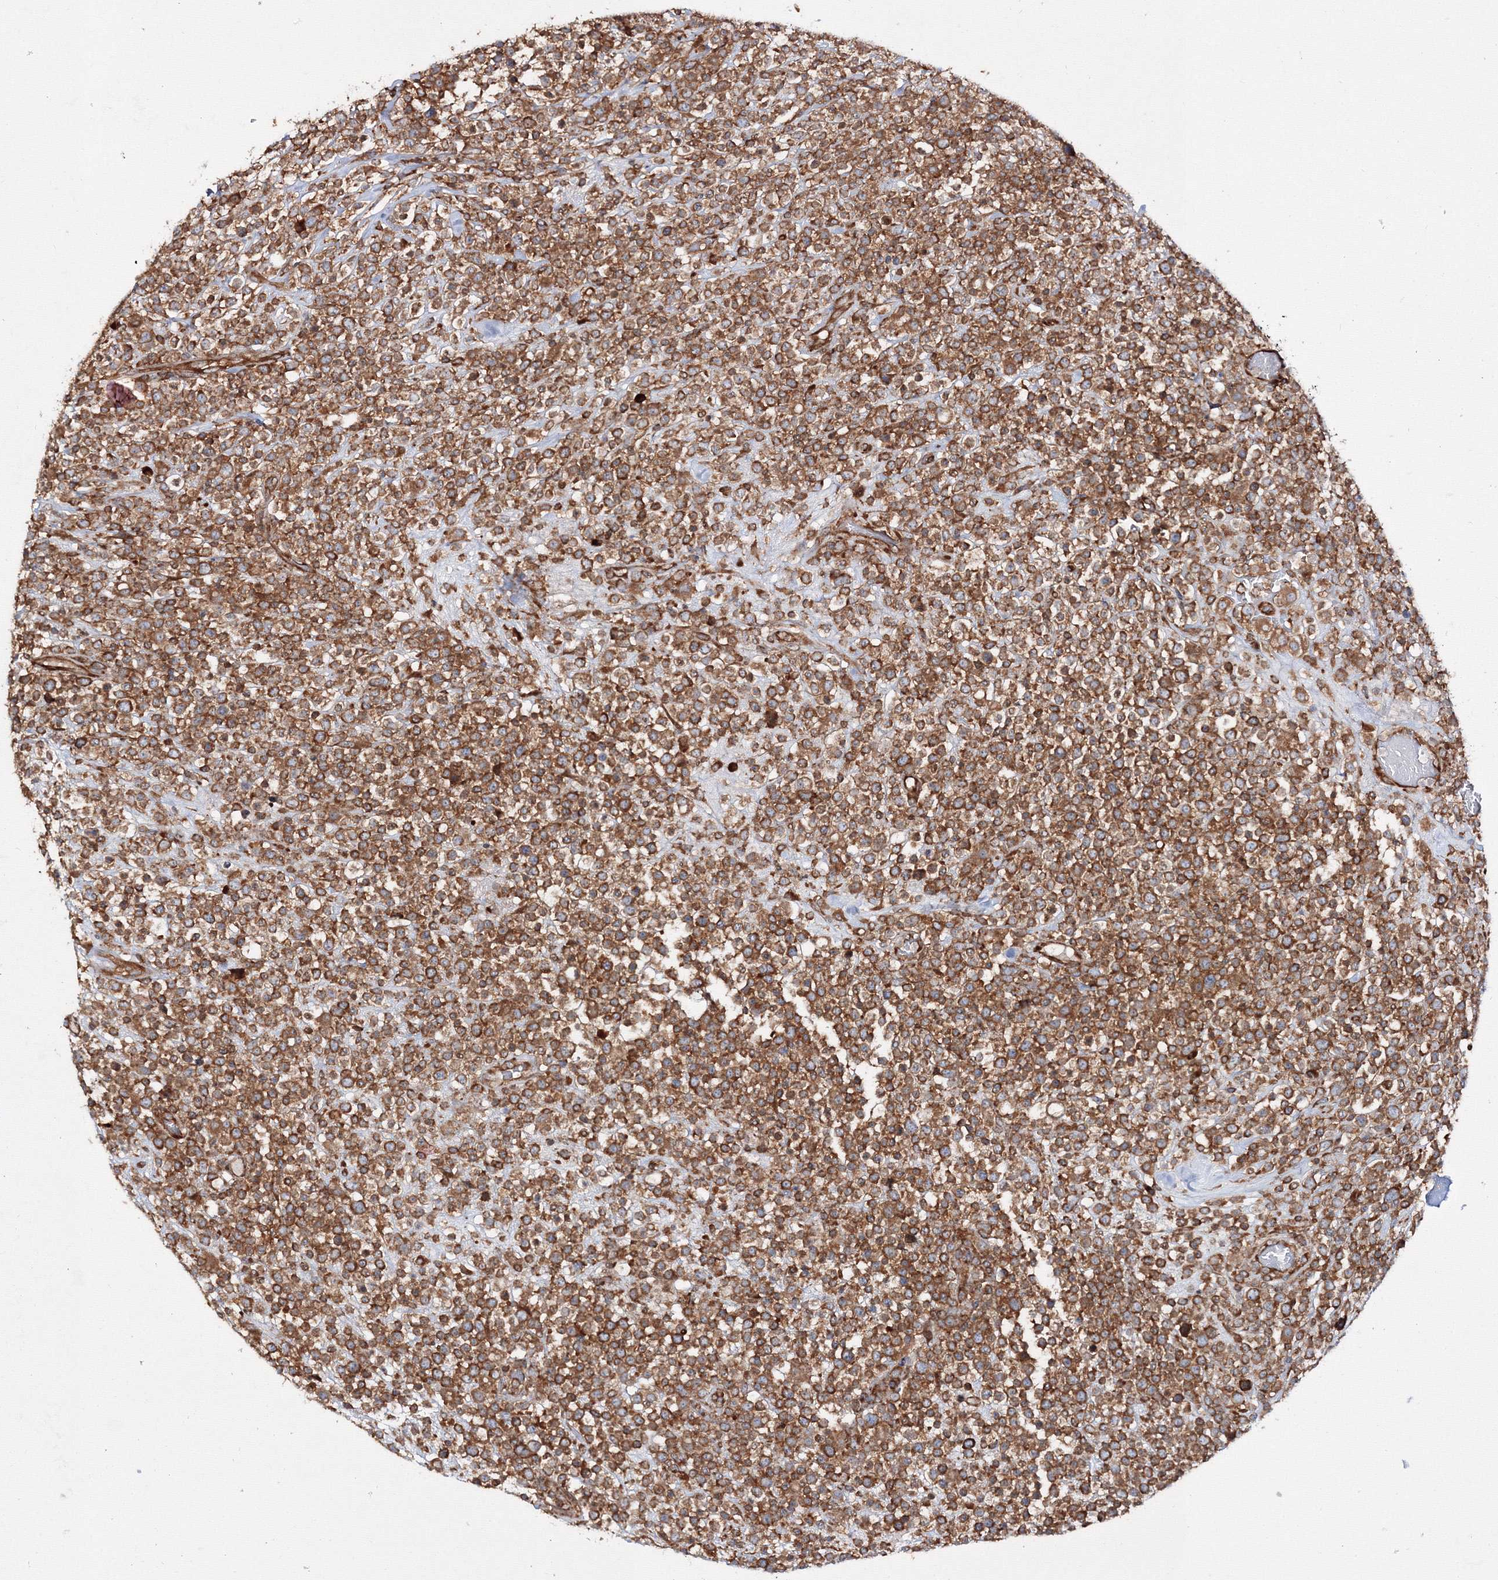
{"staining": {"intensity": "strong", "quantity": ">75%", "location": "cytoplasmic/membranous"}, "tissue": "lymphoma", "cell_type": "Tumor cells", "image_type": "cancer", "snomed": [{"axis": "morphology", "description": "Malignant lymphoma, non-Hodgkin's type, High grade"}, {"axis": "topography", "description": "Colon"}], "caption": "IHC (DAB (3,3'-diaminobenzidine)) staining of human lymphoma displays strong cytoplasmic/membranous protein positivity in about >75% of tumor cells. The staining is performed using DAB (3,3'-diaminobenzidine) brown chromogen to label protein expression. The nuclei are counter-stained blue using hematoxylin.", "gene": "HARS1", "patient": {"sex": "female", "age": 53}}